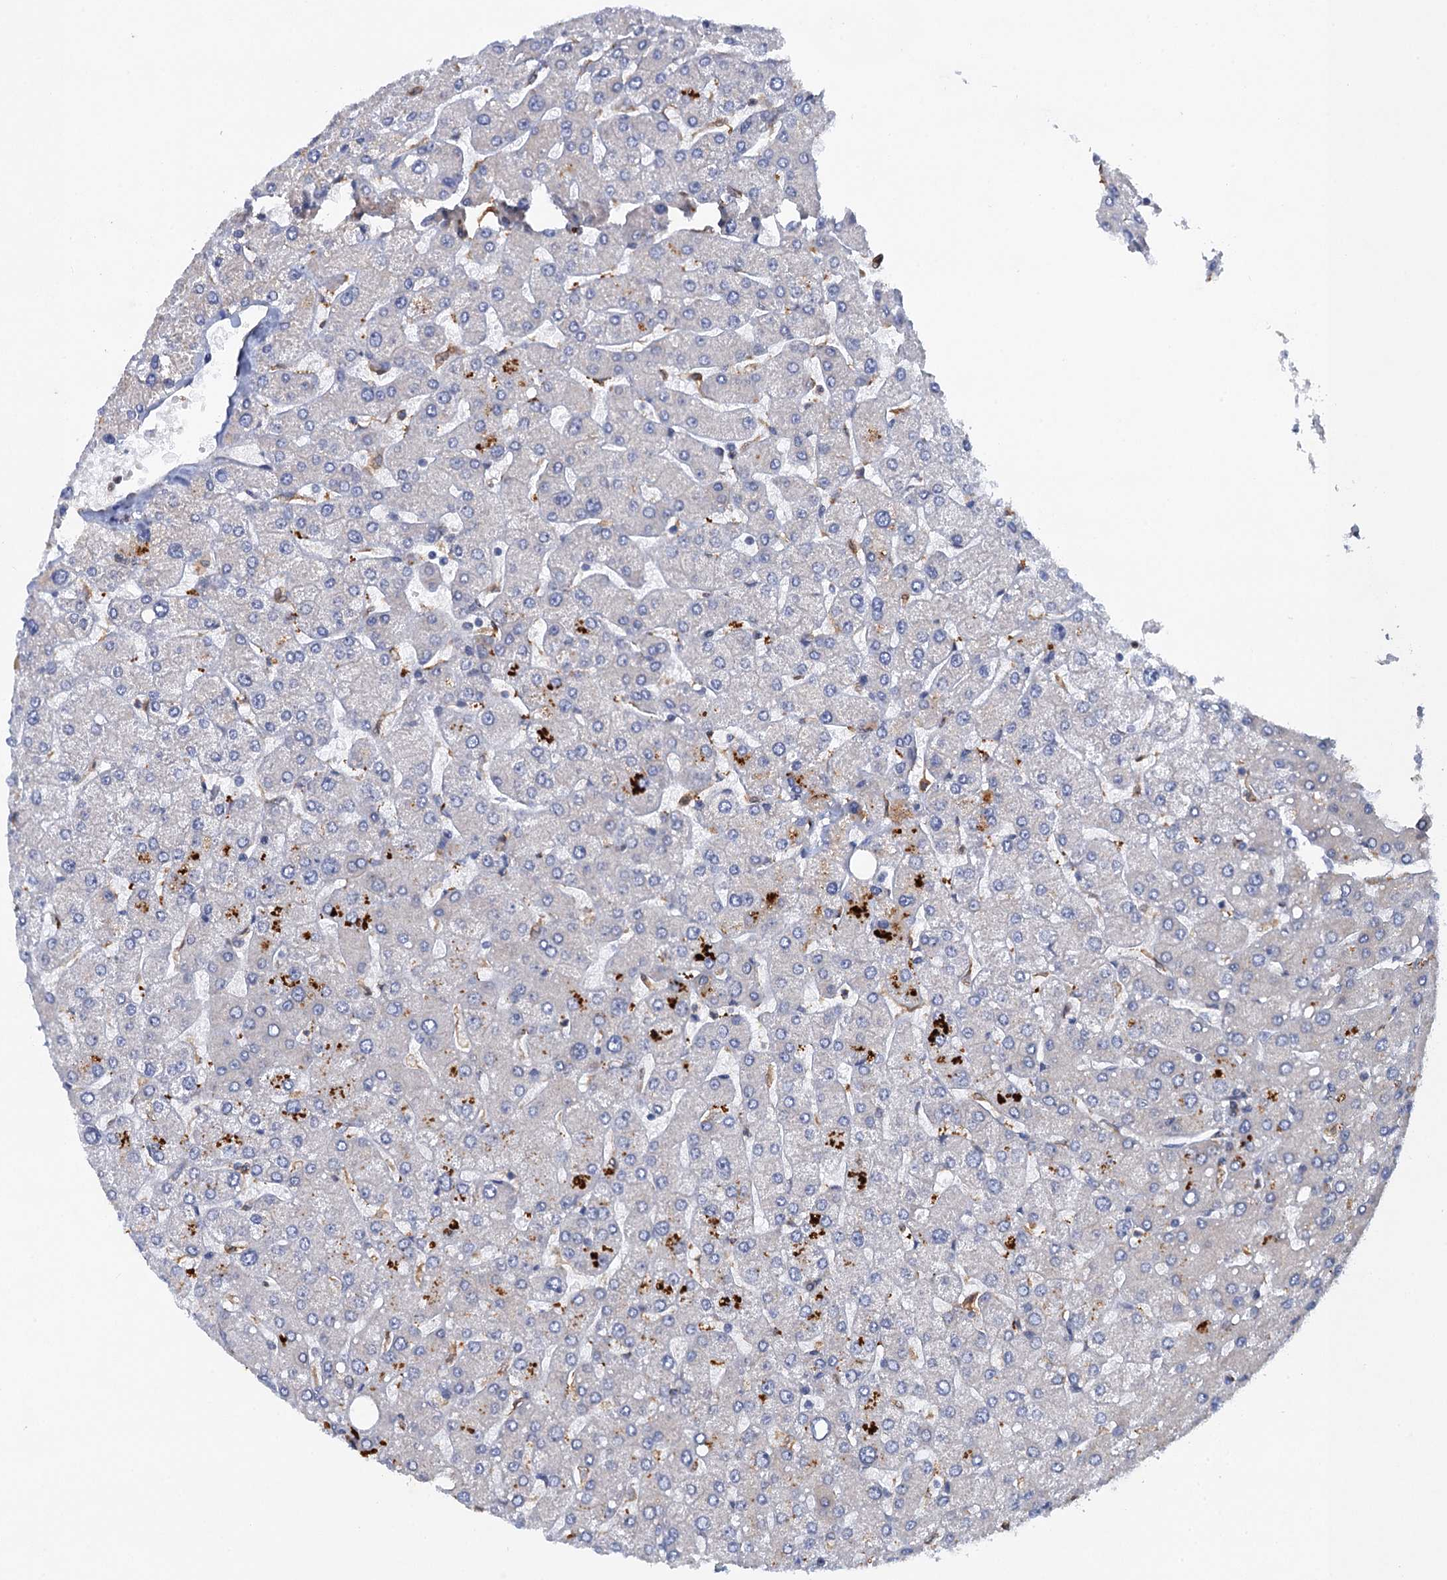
{"staining": {"intensity": "weak", "quantity": ">75%", "location": "cytoplasmic/membranous"}, "tissue": "liver", "cell_type": "Cholangiocytes", "image_type": "normal", "snomed": [{"axis": "morphology", "description": "Normal tissue, NOS"}, {"axis": "topography", "description": "Liver"}], "caption": "Protein staining demonstrates weak cytoplasmic/membranous staining in about >75% of cholangiocytes in unremarkable liver. Using DAB (3,3'-diaminobenzidine) (brown) and hematoxylin (blue) stains, captured at high magnification using brightfield microscopy.", "gene": "ARMC5", "patient": {"sex": "male", "age": 55}}